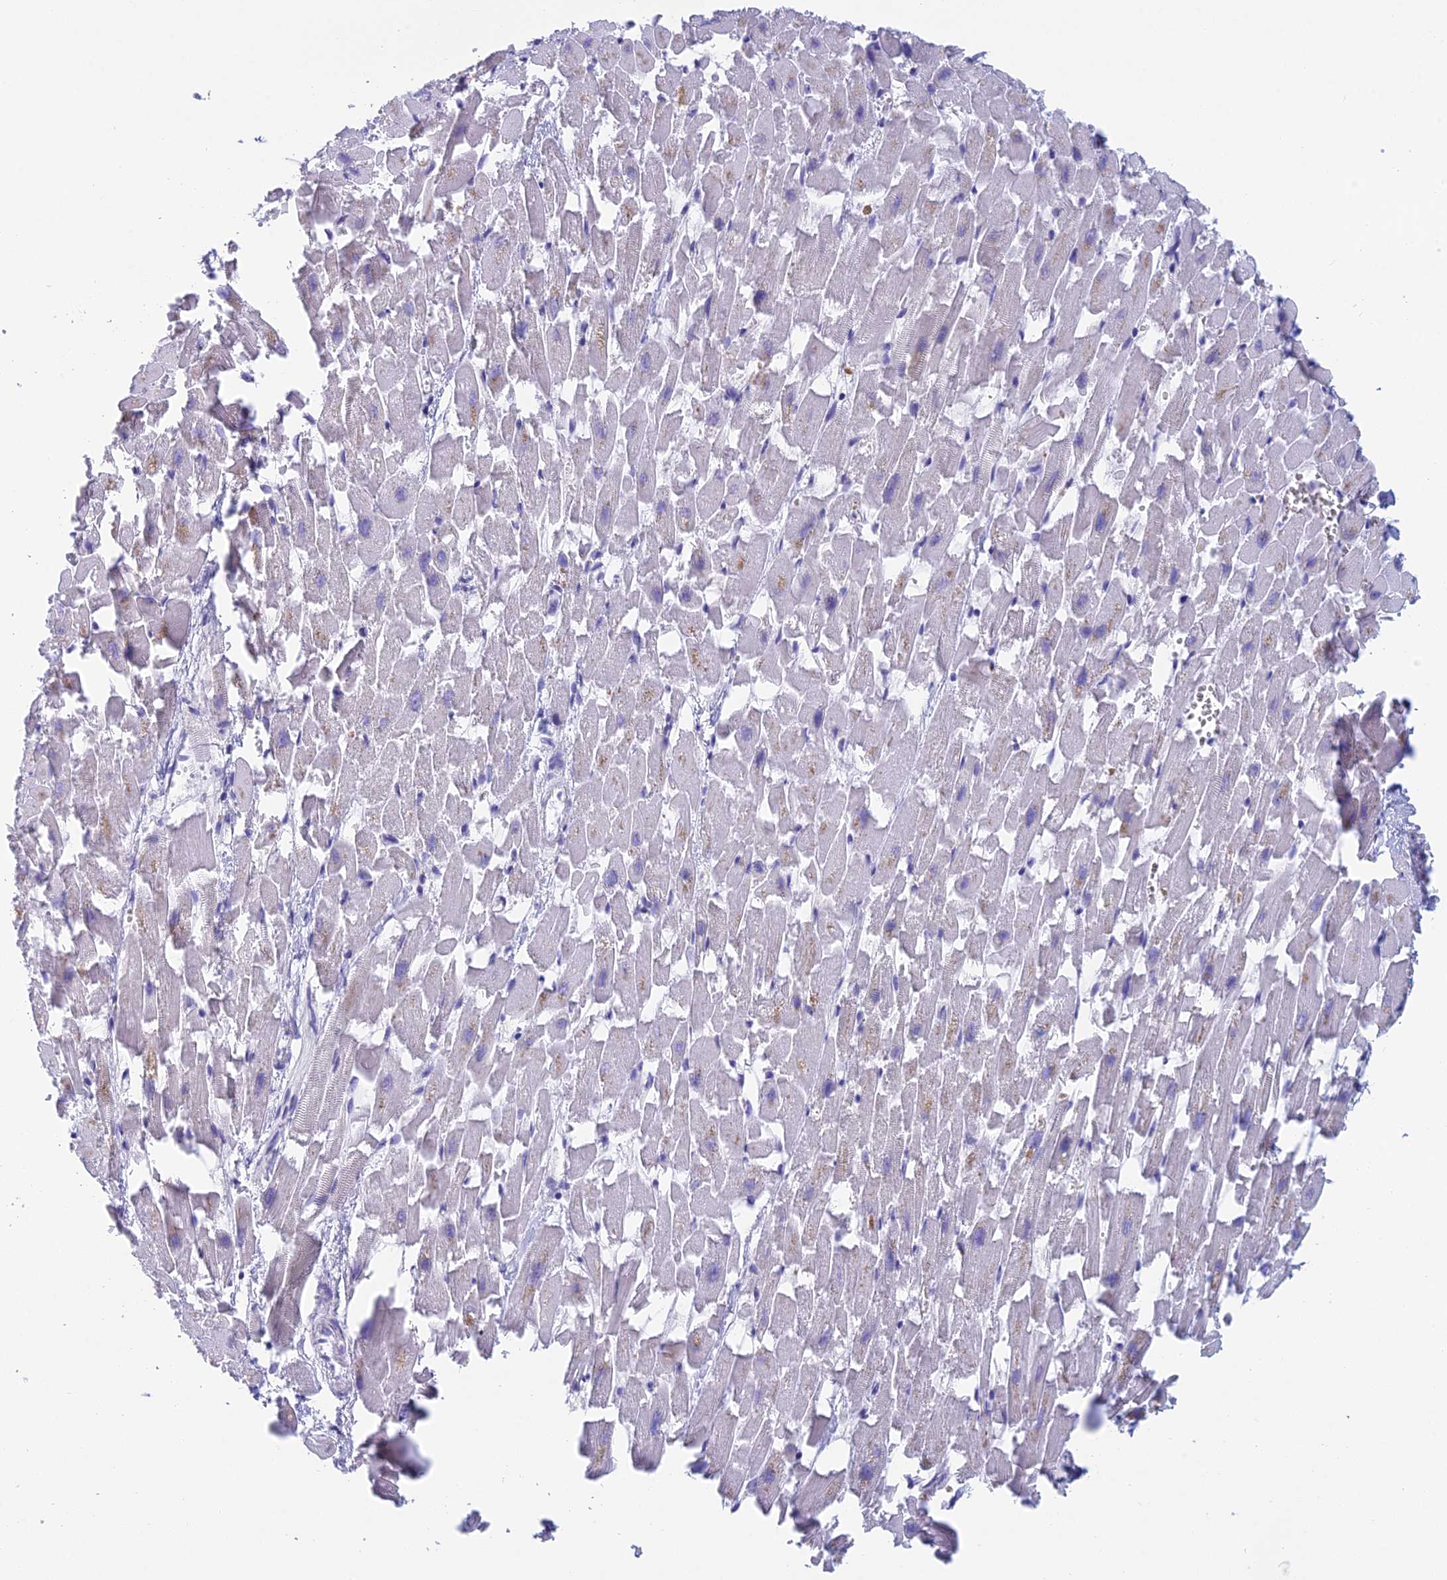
{"staining": {"intensity": "negative", "quantity": "none", "location": "none"}, "tissue": "heart muscle", "cell_type": "Cardiomyocytes", "image_type": "normal", "snomed": [{"axis": "morphology", "description": "Normal tissue, NOS"}, {"axis": "topography", "description": "Heart"}], "caption": "DAB (3,3'-diaminobenzidine) immunohistochemical staining of benign heart muscle demonstrates no significant expression in cardiomyocytes. (Brightfield microscopy of DAB (3,3'-diaminobenzidine) immunohistochemistry at high magnification).", "gene": "TMEM161B", "patient": {"sex": "female", "age": 64}}